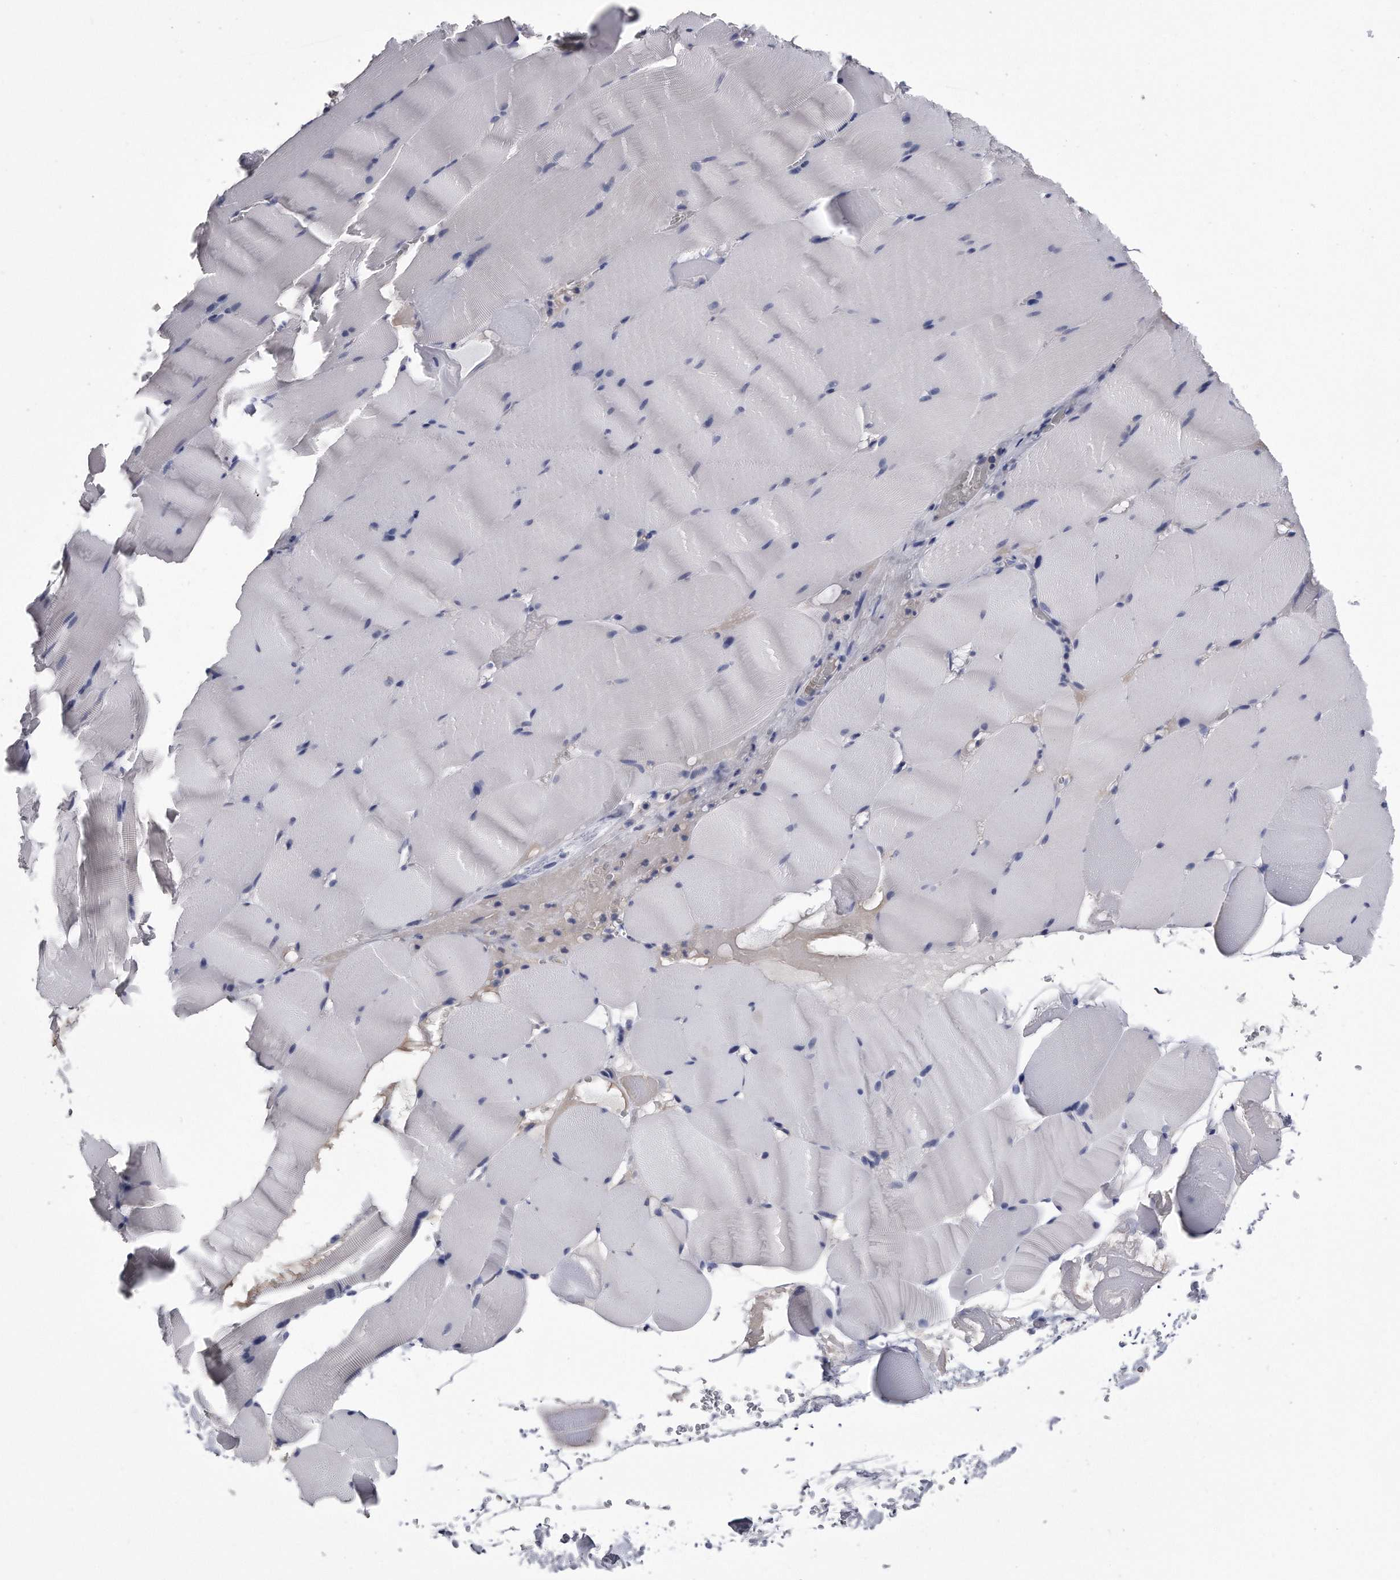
{"staining": {"intensity": "negative", "quantity": "none", "location": "none"}, "tissue": "skeletal muscle", "cell_type": "Myocytes", "image_type": "normal", "snomed": [{"axis": "morphology", "description": "Normal tissue, NOS"}, {"axis": "topography", "description": "Skeletal muscle"}], "caption": "DAB (3,3'-diaminobenzidine) immunohistochemical staining of benign skeletal muscle demonstrates no significant expression in myocytes.", "gene": "KCTD8", "patient": {"sex": "male", "age": 62}}